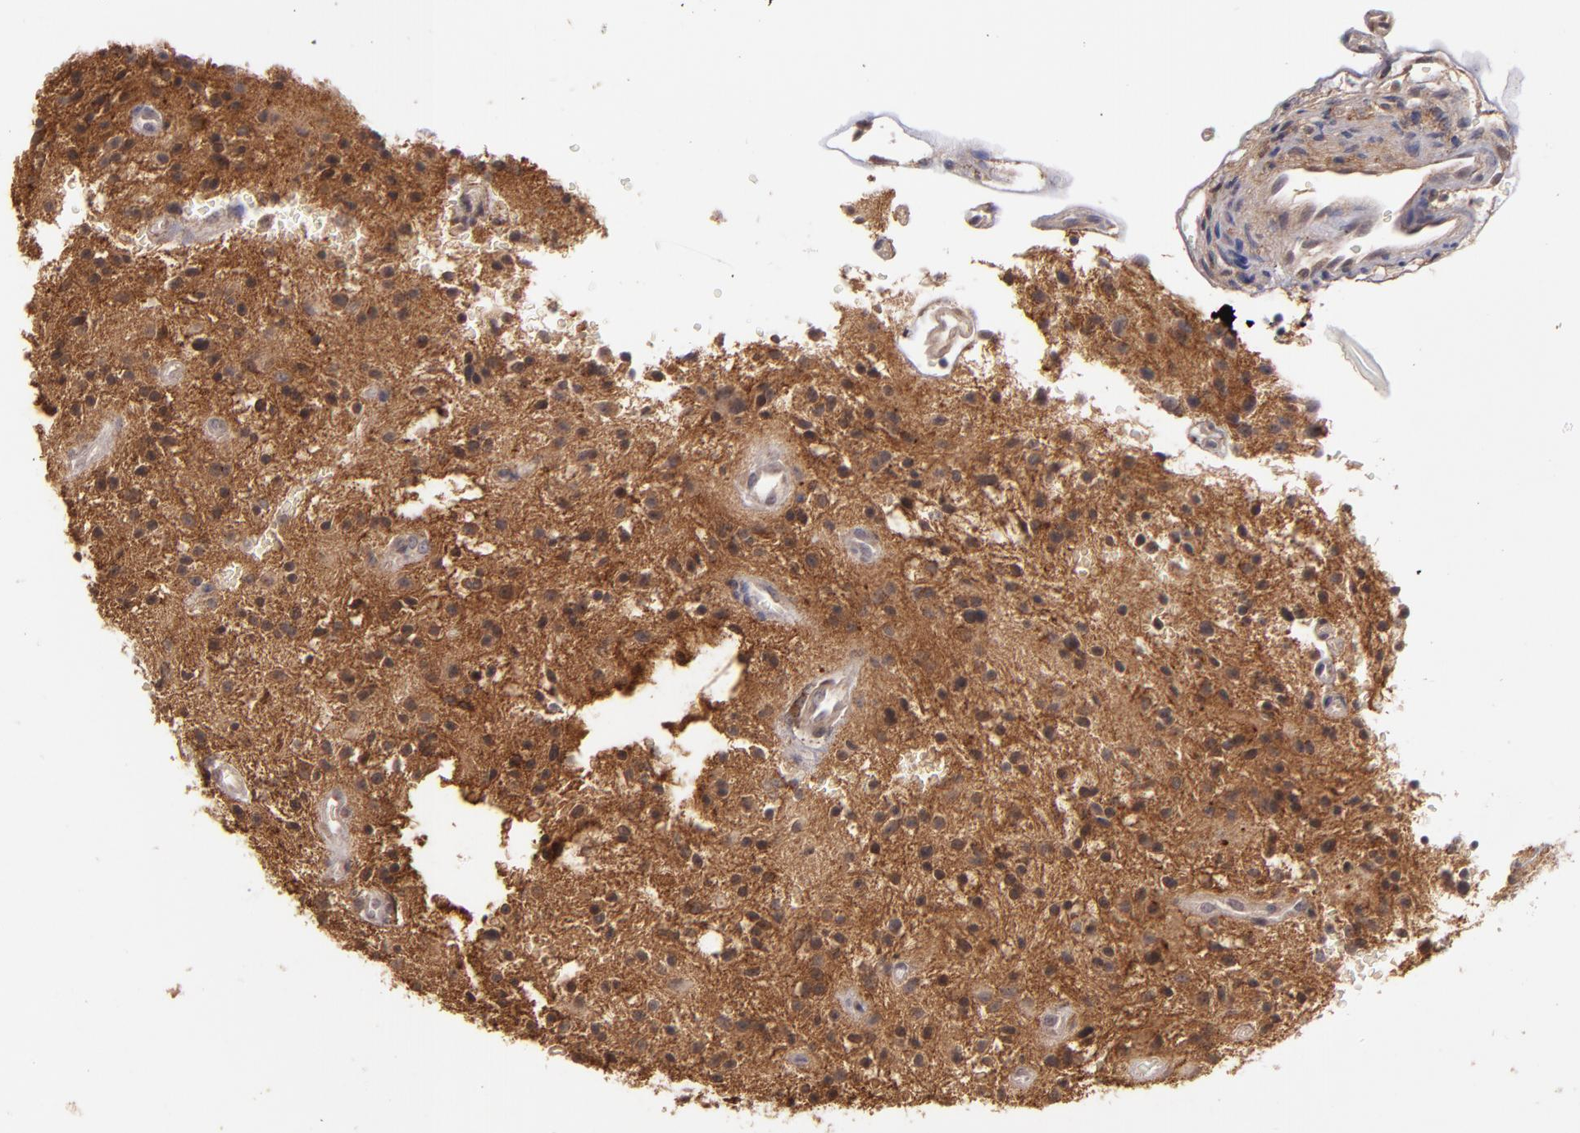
{"staining": {"intensity": "moderate", "quantity": ">75%", "location": "cytoplasmic/membranous"}, "tissue": "glioma", "cell_type": "Tumor cells", "image_type": "cancer", "snomed": [{"axis": "morphology", "description": "Glioma, malignant, NOS"}, {"axis": "topography", "description": "Cerebellum"}], "caption": "Immunohistochemistry image of glioma stained for a protein (brown), which exhibits medium levels of moderate cytoplasmic/membranous staining in about >75% of tumor cells.", "gene": "ZFYVE1", "patient": {"sex": "female", "age": 10}}